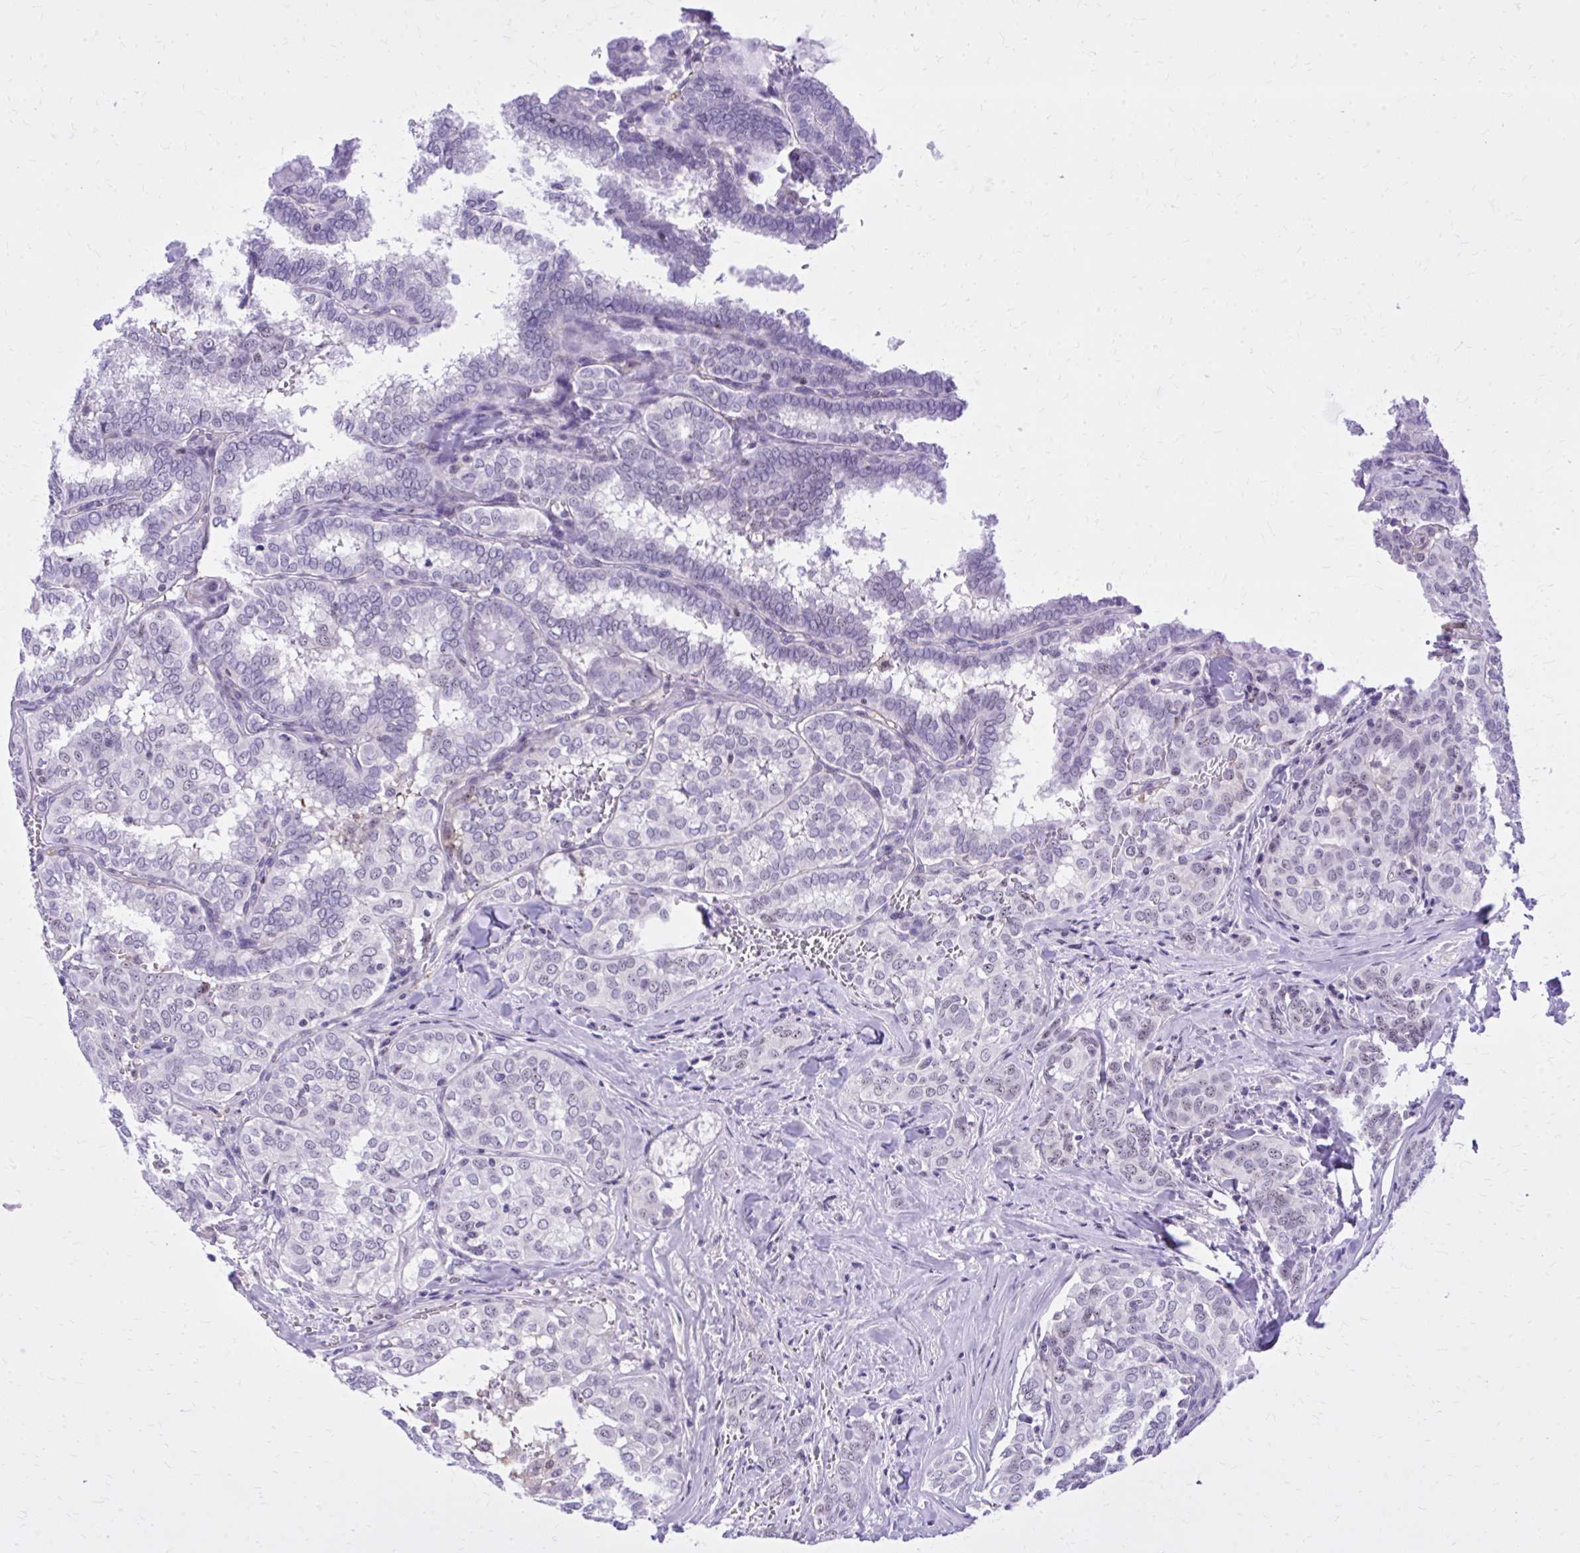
{"staining": {"intensity": "negative", "quantity": "none", "location": "none"}, "tissue": "thyroid cancer", "cell_type": "Tumor cells", "image_type": "cancer", "snomed": [{"axis": "morphology", "description": "Papillary adenocarcinoma, NOS"}, {"axis": "topography", "description": "Thyroid gland"}], "caption": "This is an IHC micrograph of thyroid papillary adenocarcinoma. There is no expression in tumor cells.", "gene": "RASL11B", "patient": {"sex": "female", "age": 30}}